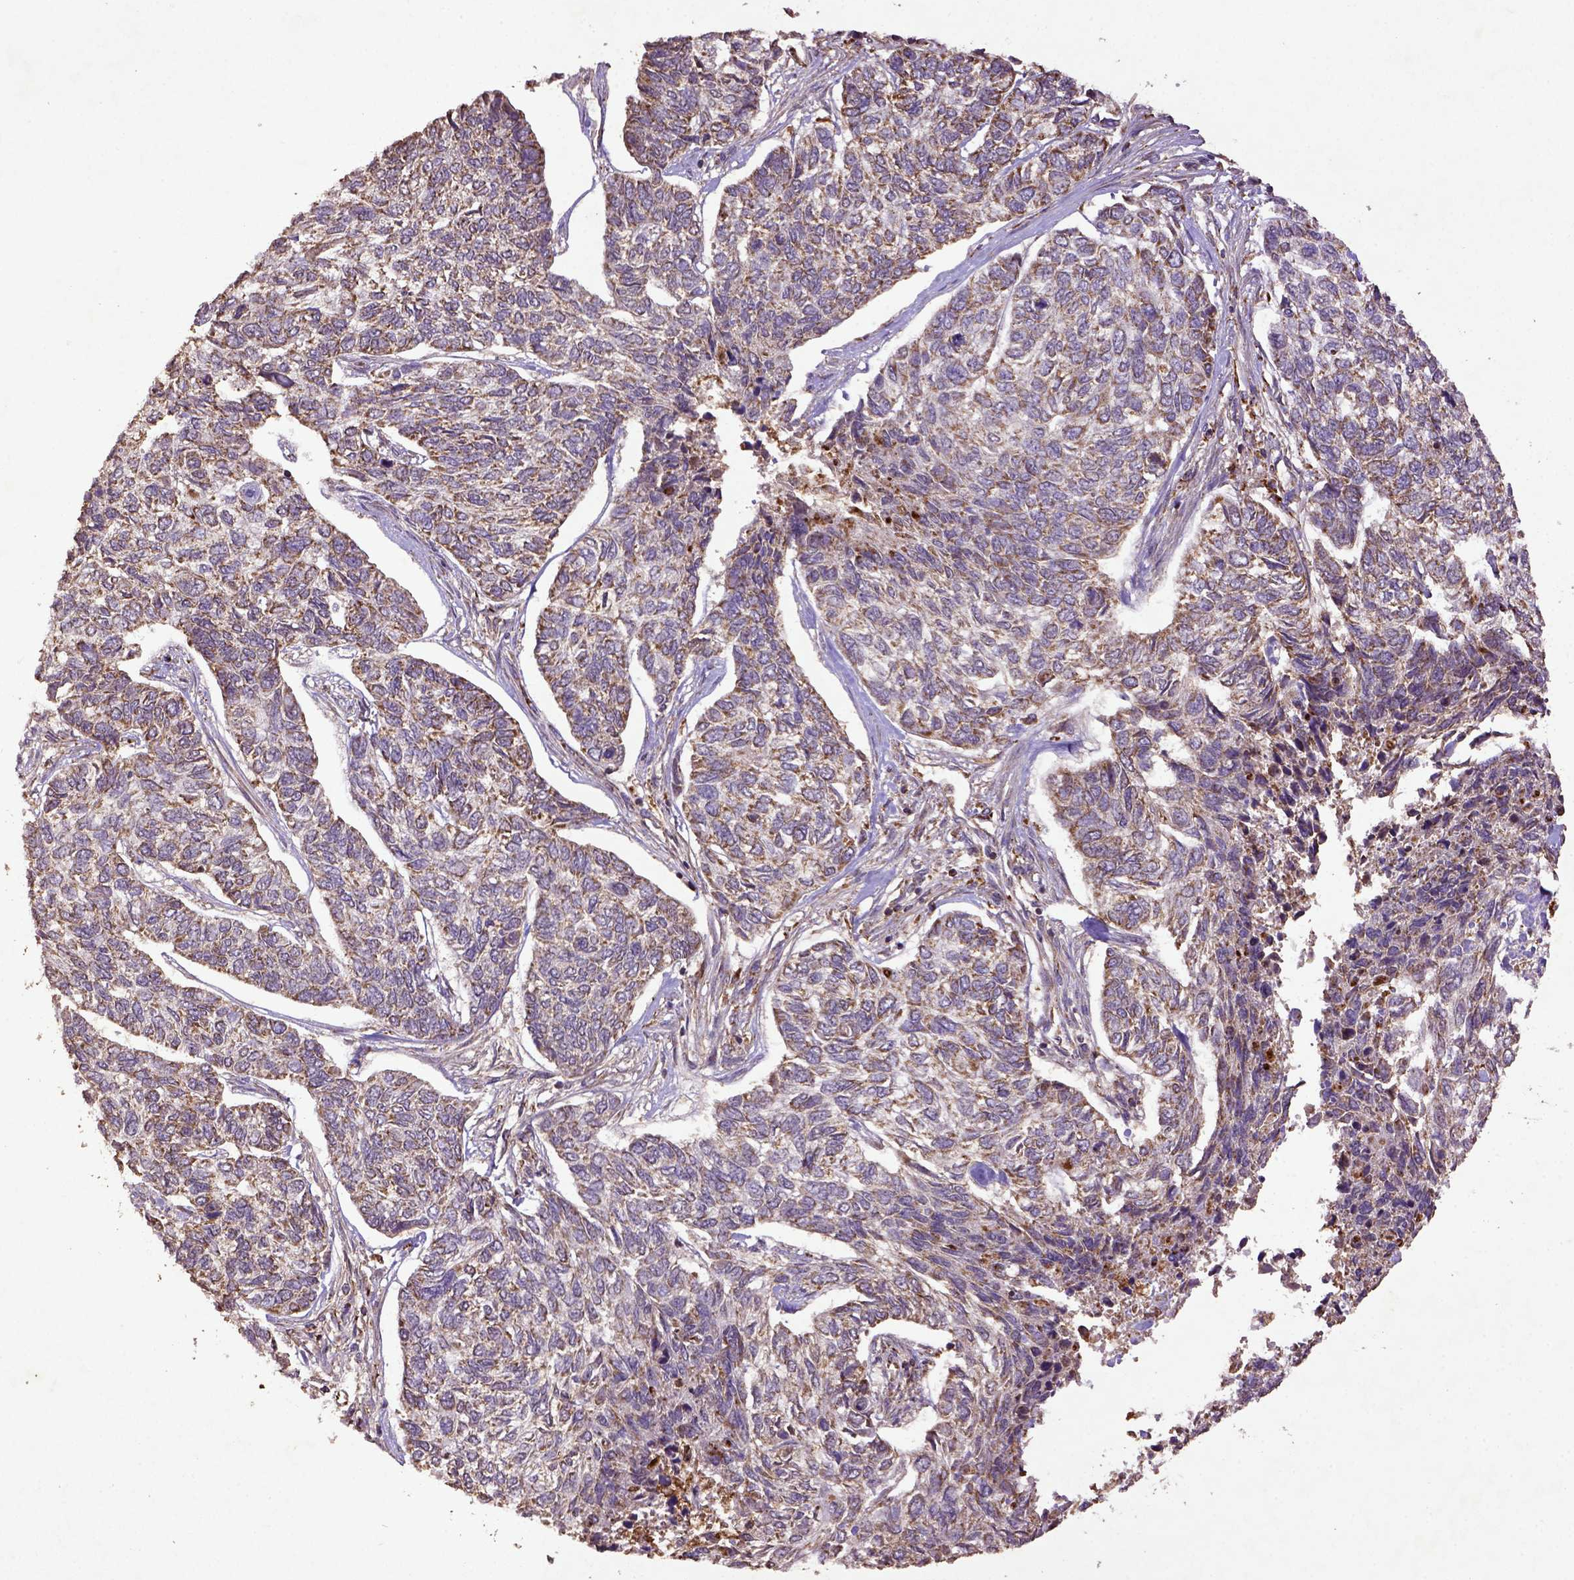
{"staining": {"intensity": "moderate", "quantity": "25%-75%", "location": "cytoplasmic/membranous"}, "tissue": "skin cancer", "cell_type": "Tumor cells", "image_type": "cancer", "snomed": [{"axis": "morphology", "description": "Basal cell carcinoma"}, {"axis": "topography", "description": "Skin"}], "caption": "Immunohistochemistry micrograph of skin cancer (basal cell carcinoma) stained for a protein (brown), which shows medium levels of moderate cytoplasmic/membranous staining in about 25%-75% of tumor cells.", "gene": "MT-CO1", "patient": {"sex": "female", "age": 65}}